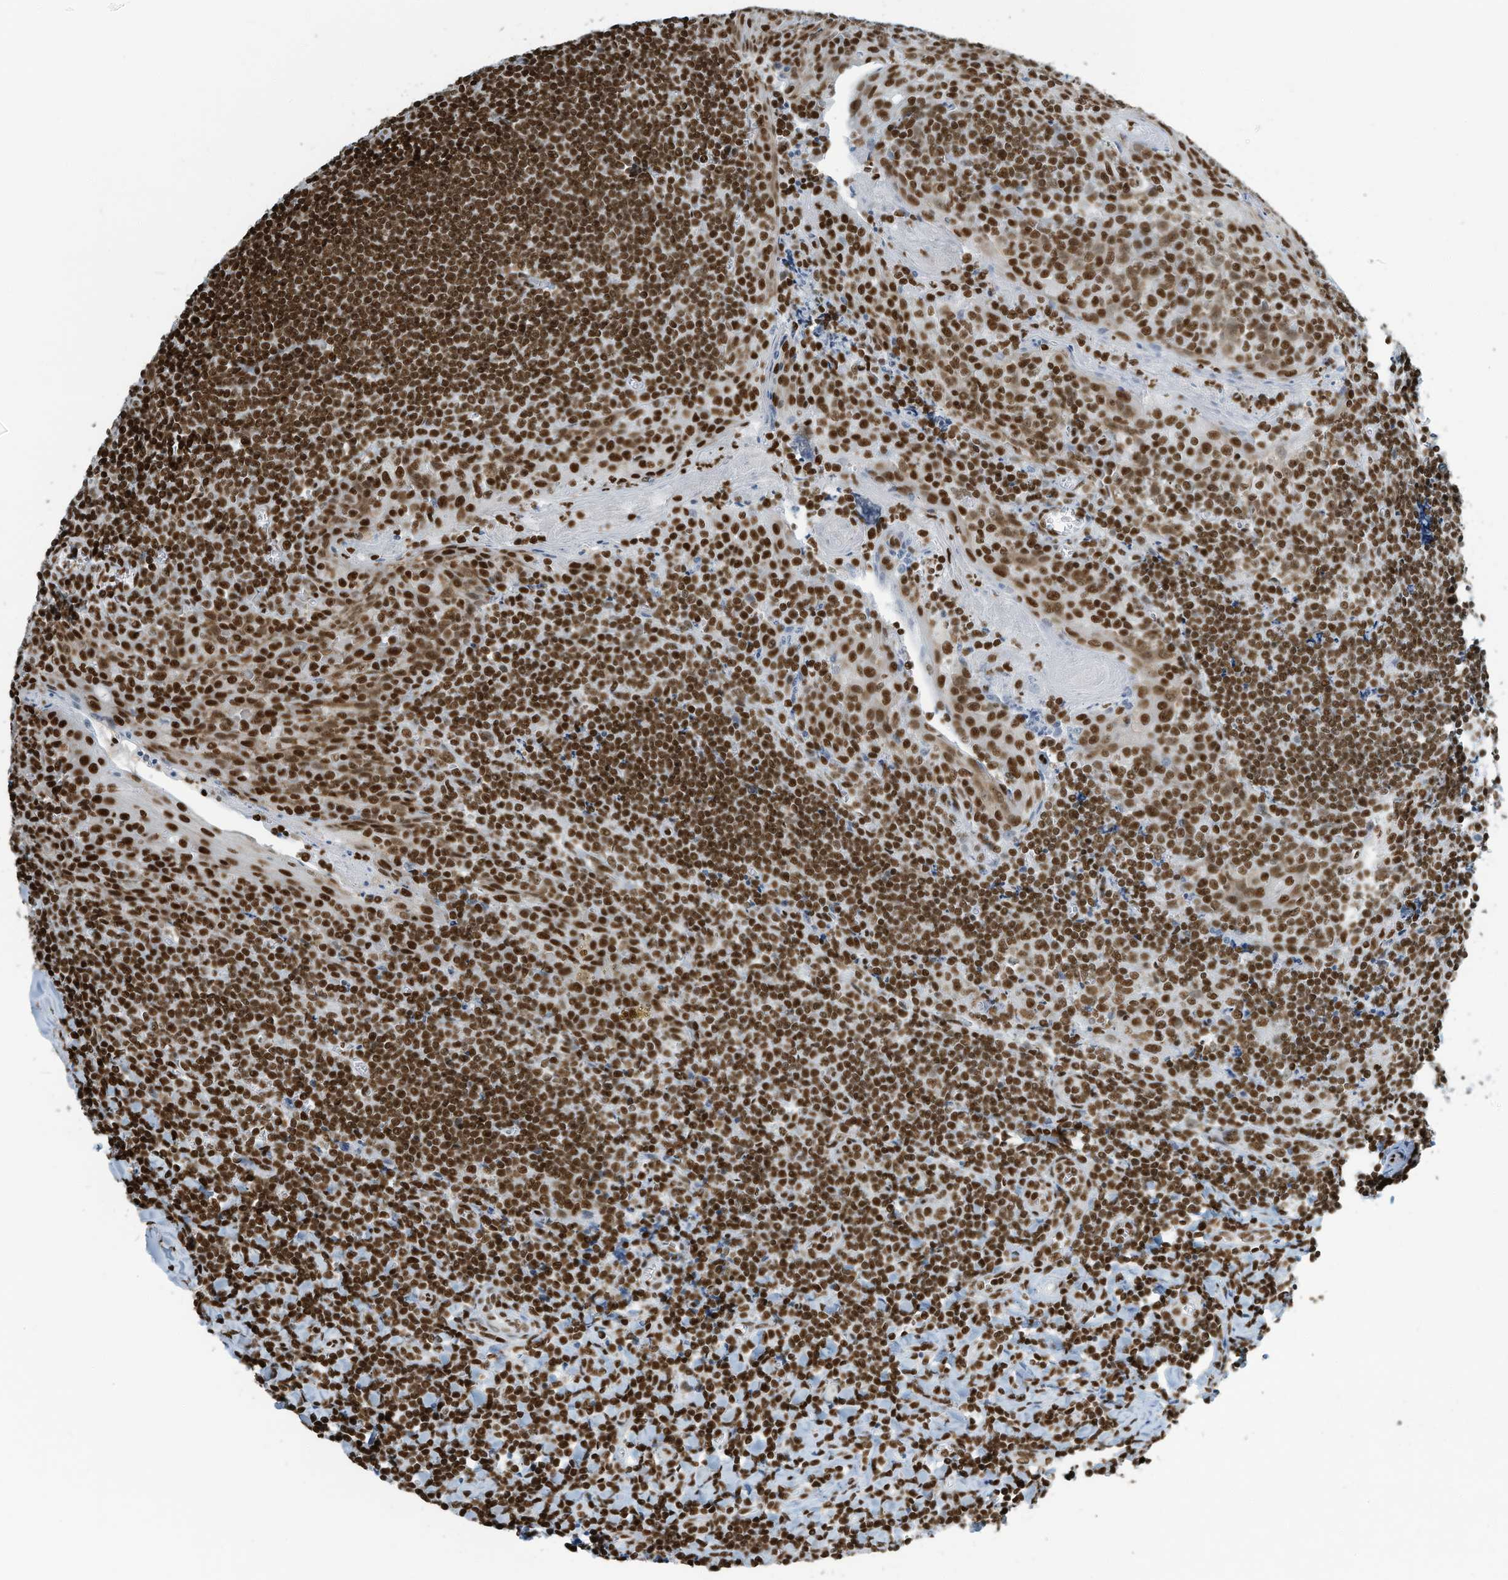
{"staining": {"intensity": "strong", "quantity": ">75%", "location": "nuclear"}, "tissue": "tonsil", "cell_type": "Germinal center cells", "image_type": "normal", "snomed": [{"axis": "morphology", "description": "Normal tissue, NOS"}, {"axis": "topography", "description": "Tonsil"}], "caption": "A high amount of strong nuclear expression is appreciated in about >75% of germinal center cells in unremarkable tonsil.", "gene": "ENSG00000257390", "patient": {"sex": "male", "age": 27}}